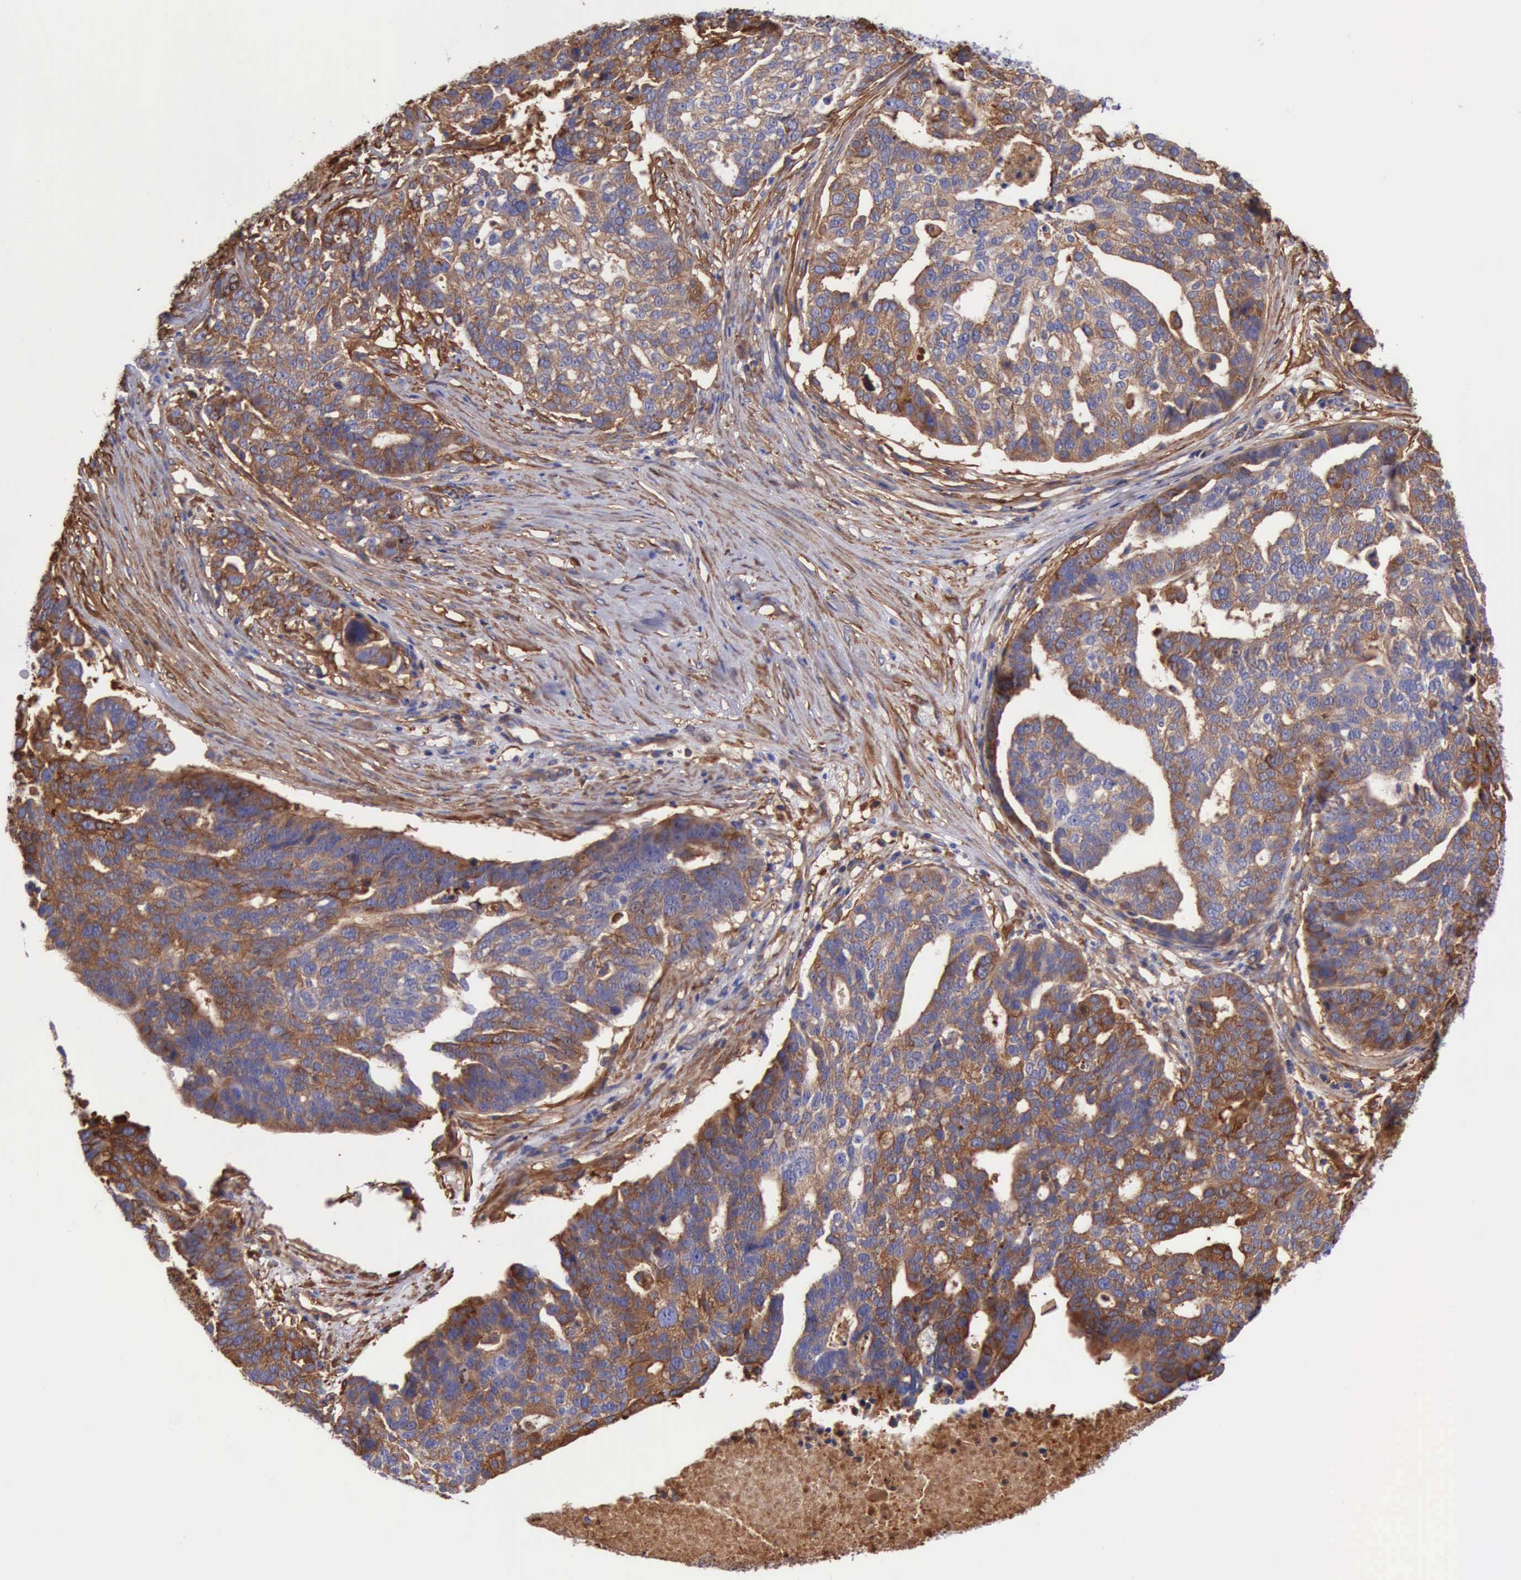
{"staining": {"intensity": "weak", "quantity": ">75%", "location": "cytoplasmic/membranous"}, "tissue": "ovarian cancer", "cell_type": "Tumor cells", "image_type": "cancer", "snomed": [{"axis": "morphology", "description": "Cystadenocarcinoma, serous, NOS"}, {"axis": "topography", "description": "Ovary"}], "caption": "Immunohistochemistry staining of serous cystadenocarcinoma (ovarian), which displays low levels of weak cytoplasmic/membranous expression in approximately >75% of tumor cells indicating weak cytoplasmic/membranous protein positivity. The staining was performed using DAB (brown) for protein detection and nuclei were counterstained in hematoxylin (blue).", "gene": "FLNA", "patient": {"sex": "female", "age": 59}}